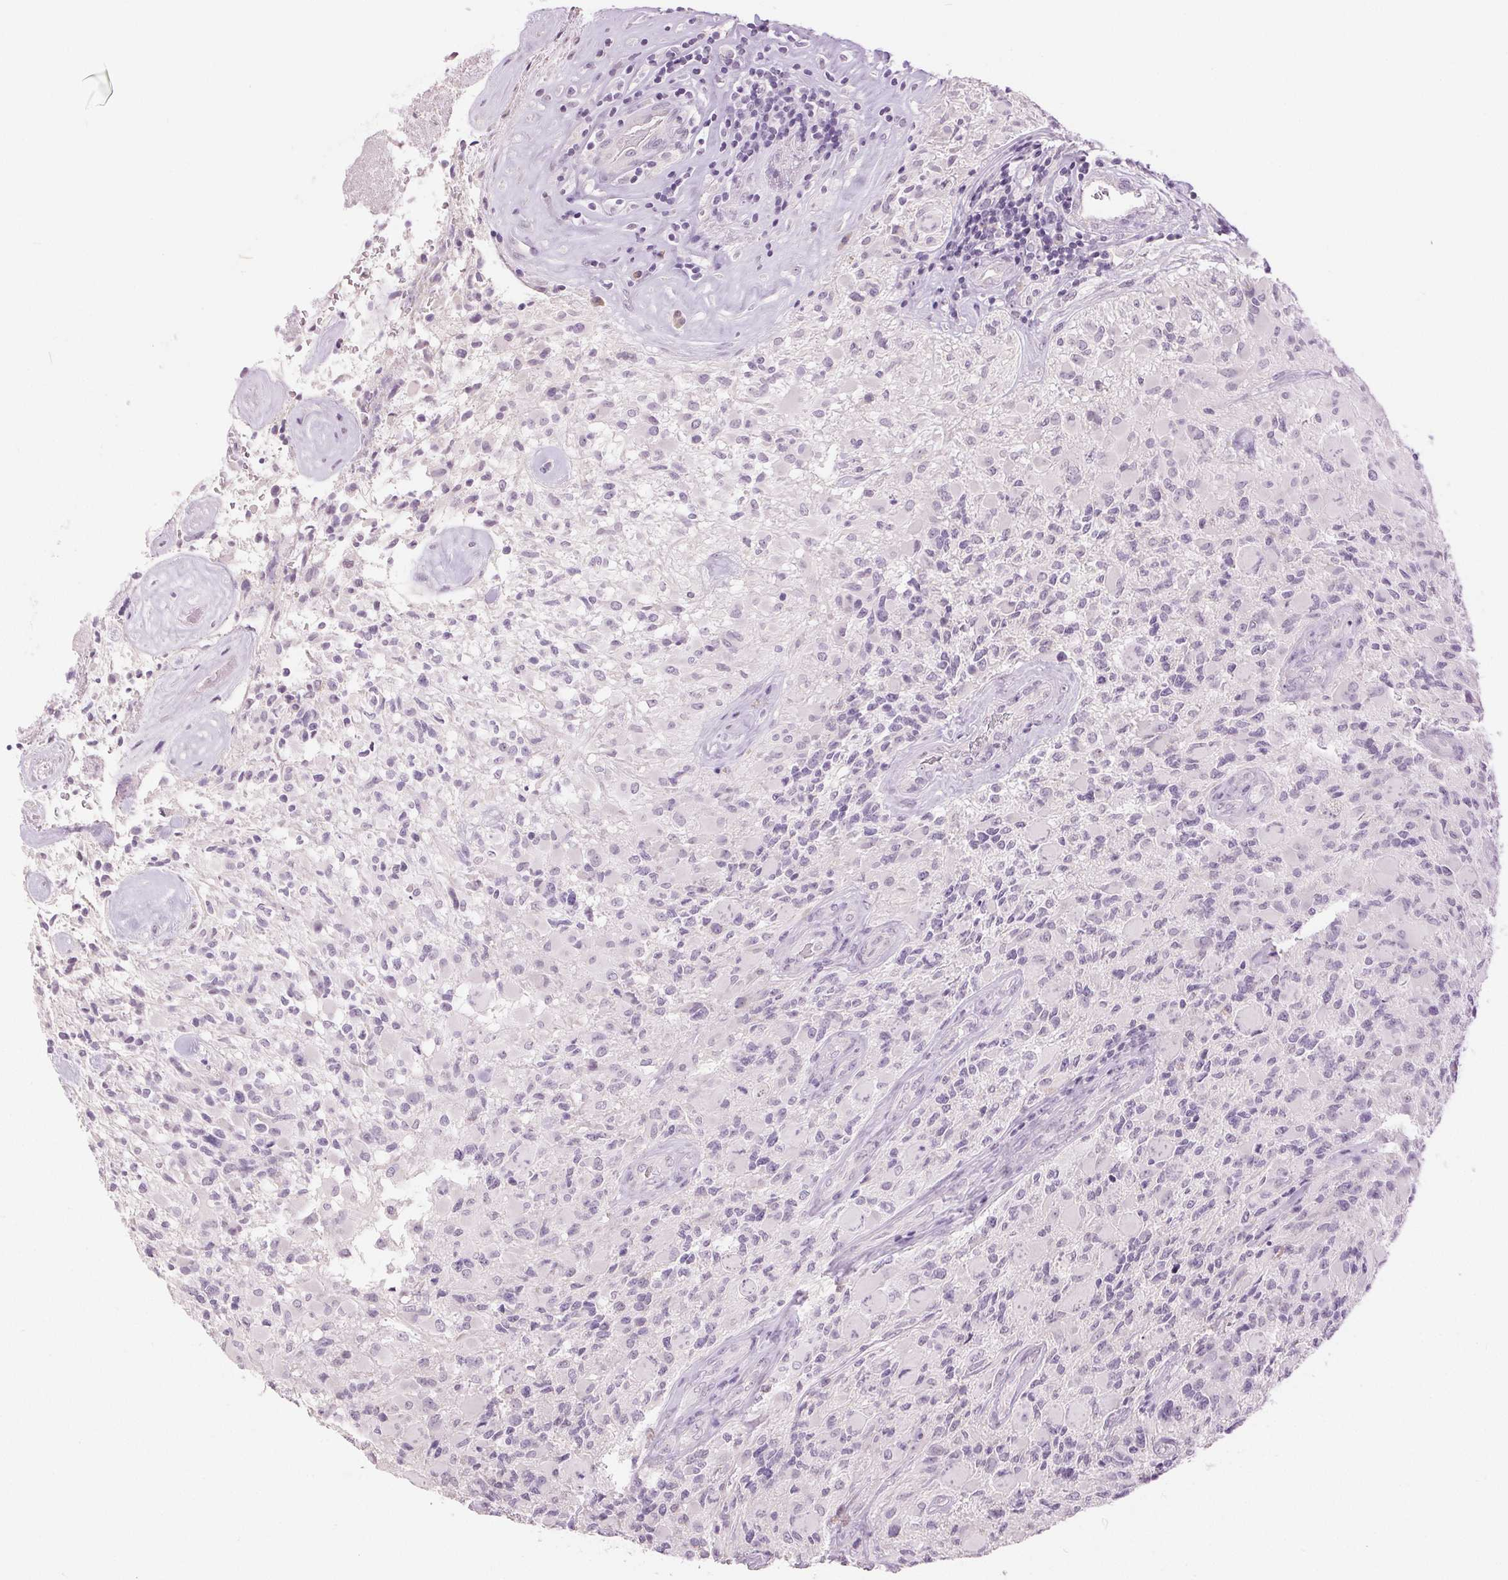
{"staining": {"intensity": "negative", "quantity": "none", "location": "none"}, "tissue": "glioma", "cell_type": "Tumor cells", "image_type": "cancer", "snomed": [{"axis": "morphology", "description": "Glioma, malignant, High grade"}, {"axis": "topography", "description": "Brain"}], "caption": "Immunohistochemical staining of malignant glioma (high-grade) demonstrates no significant positivity in tumor cells.", "gene": "DSG3", "patient": {"sex": "female", "age": 65}}